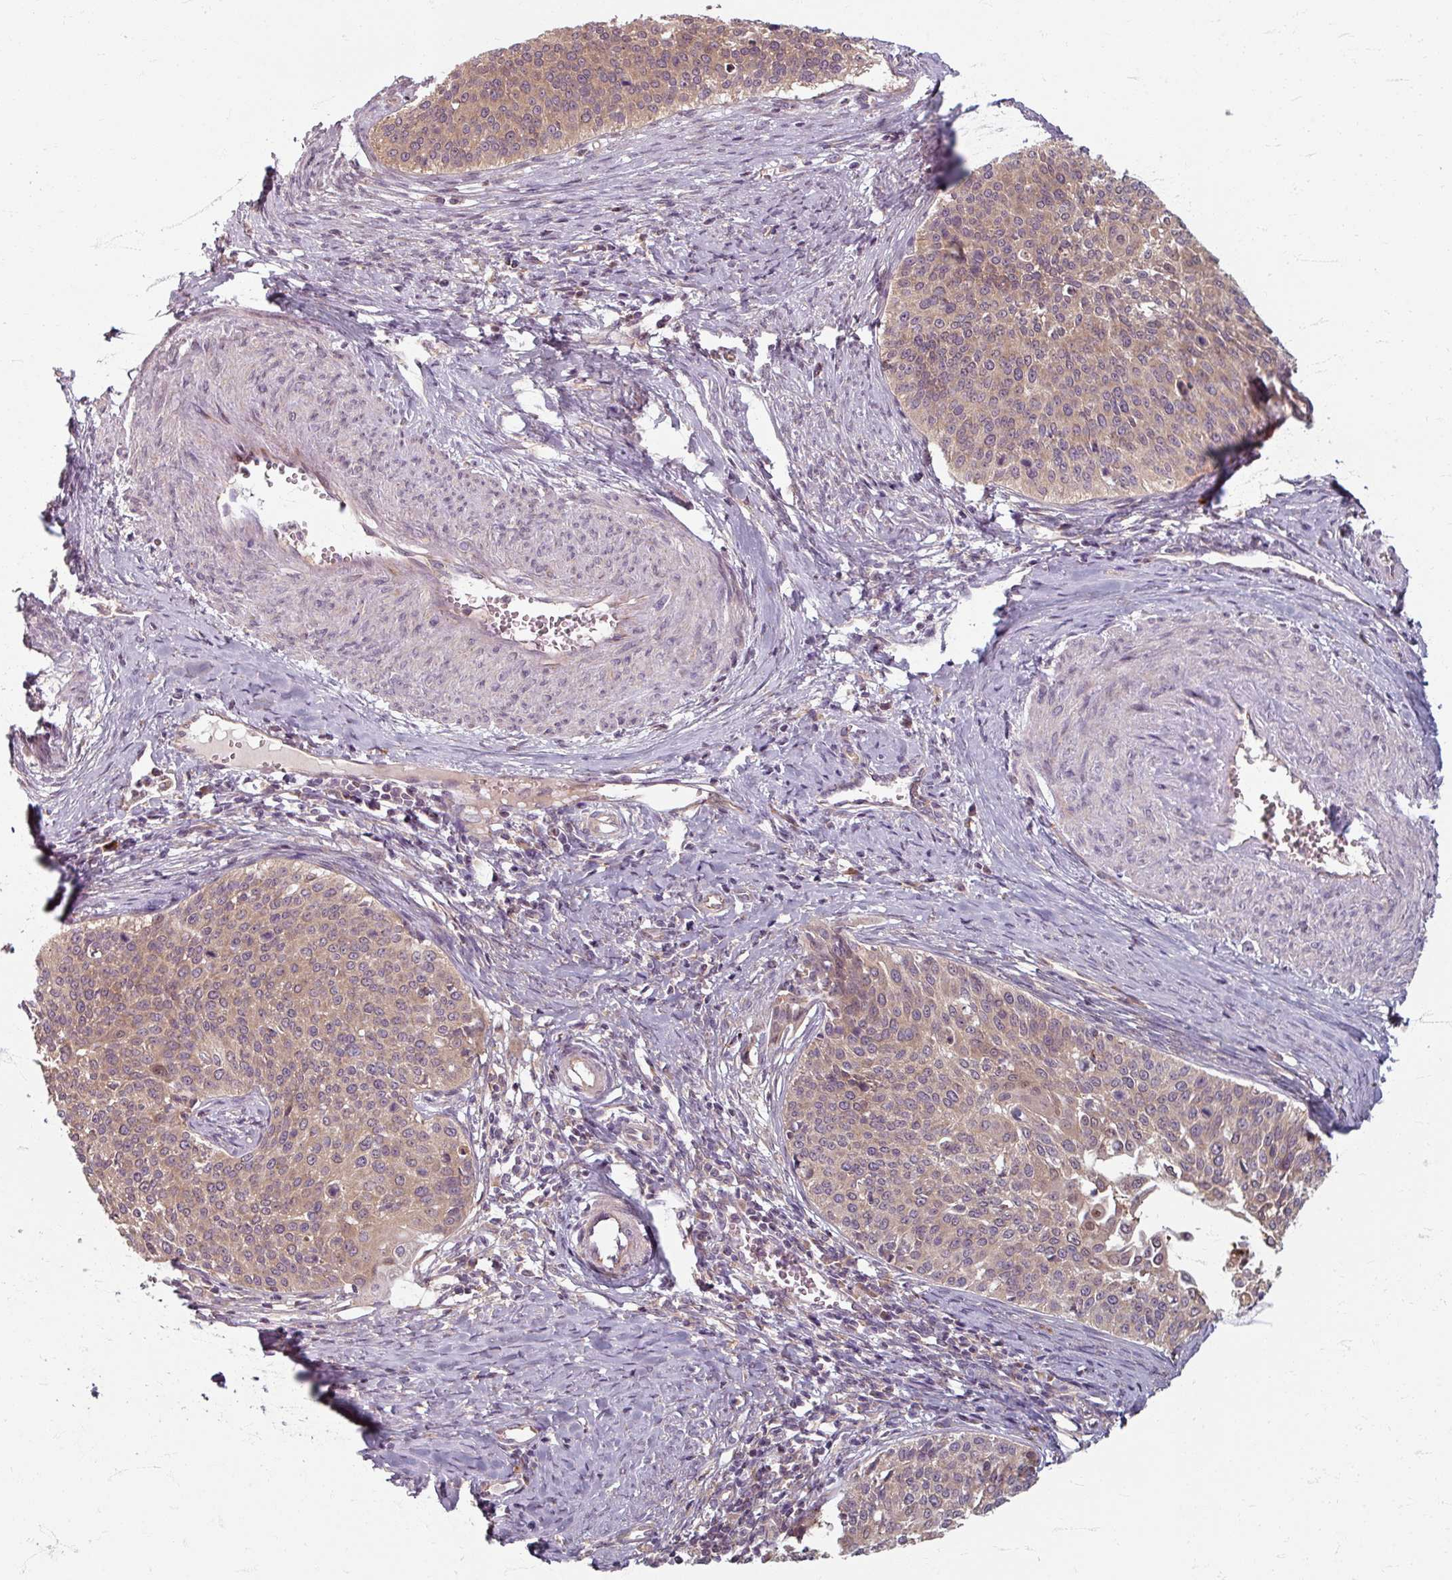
{"staining": {"intensity": "moderate", "quantity": ">75%", "location": "cytoplasmic/membranous"}, "tissue": "cervical cancer", "cell_type": "Tumor cells", "image_type": "cancer", "snomed": [{"axis": "morphology", "description": "Squamous cell carcinoma, NOS"}, {"axis": "topography", "description": "Cervix"}], "caption": "Immunohistochemistry histopathology image of neoplastic tissue: human cervical cancer stained using immunohistochemistry displays medium levels of moderate protein expression localized specifically in the cytoplasmic/membranous of tumor cells, appearing as a cytoplasmic/membranous brown color.", "gene": "STAM", "patient": {"sex": "female", "age": 44}}